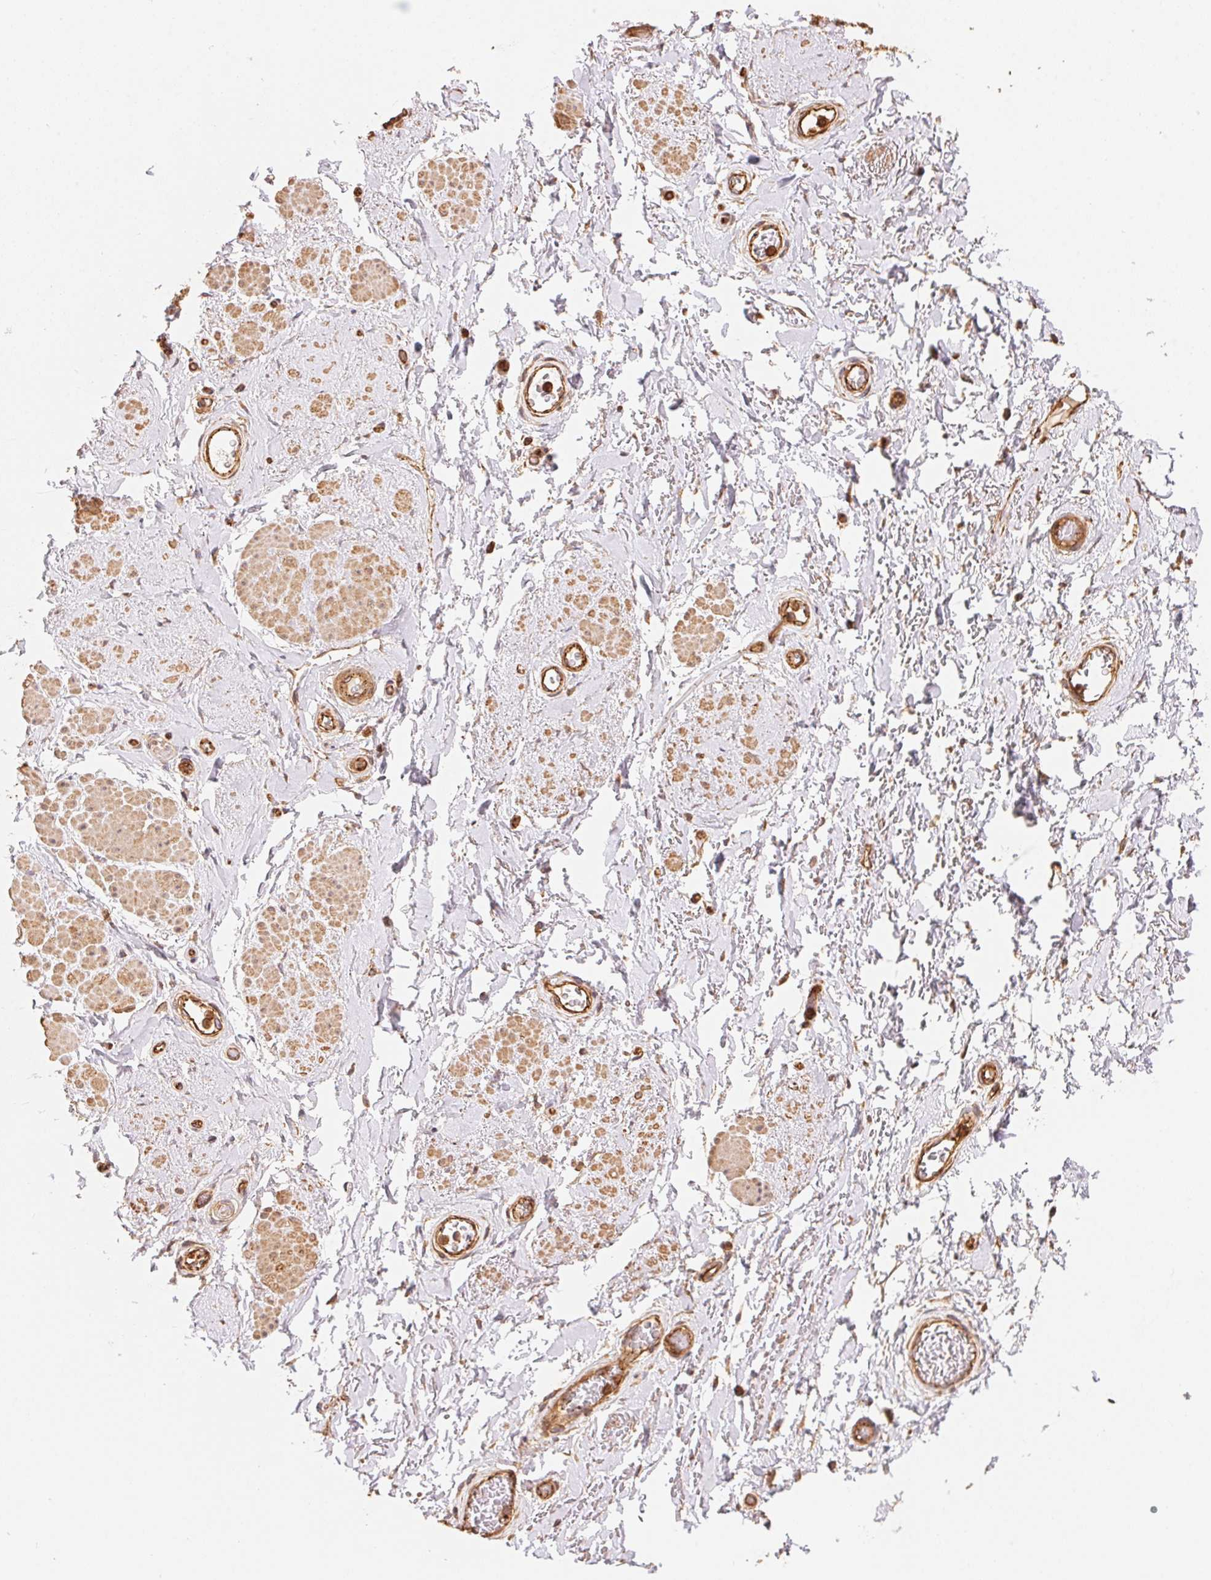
{"staining": {"intensity": "moderate", "quantity": ">75%", "location": "cytoplasmic/membranous"}, "tissue": "adipose tissue", "cell_type": "Adipocytes", "image_type": "normal", "snomed": [{"axis": "morphology", "description": "Normal tissue, NOS"}, {"axis": "topography", "description": "Anal"}, {"axis": "topography", "description": "Peripheral nerve tissue"}], "caption": "Immunohistochemical staining of normal human adipose tissue exhibits moderate cytoplasmic/membranous protein positivity in about >75% of adipocytes. The staining was performed using DAB, with brown indicating positive protein expression. Nuclei are stained blue with hematoxylin.", "gene": "FRAS1", "patient": {"sex": "male", "age": 53}}